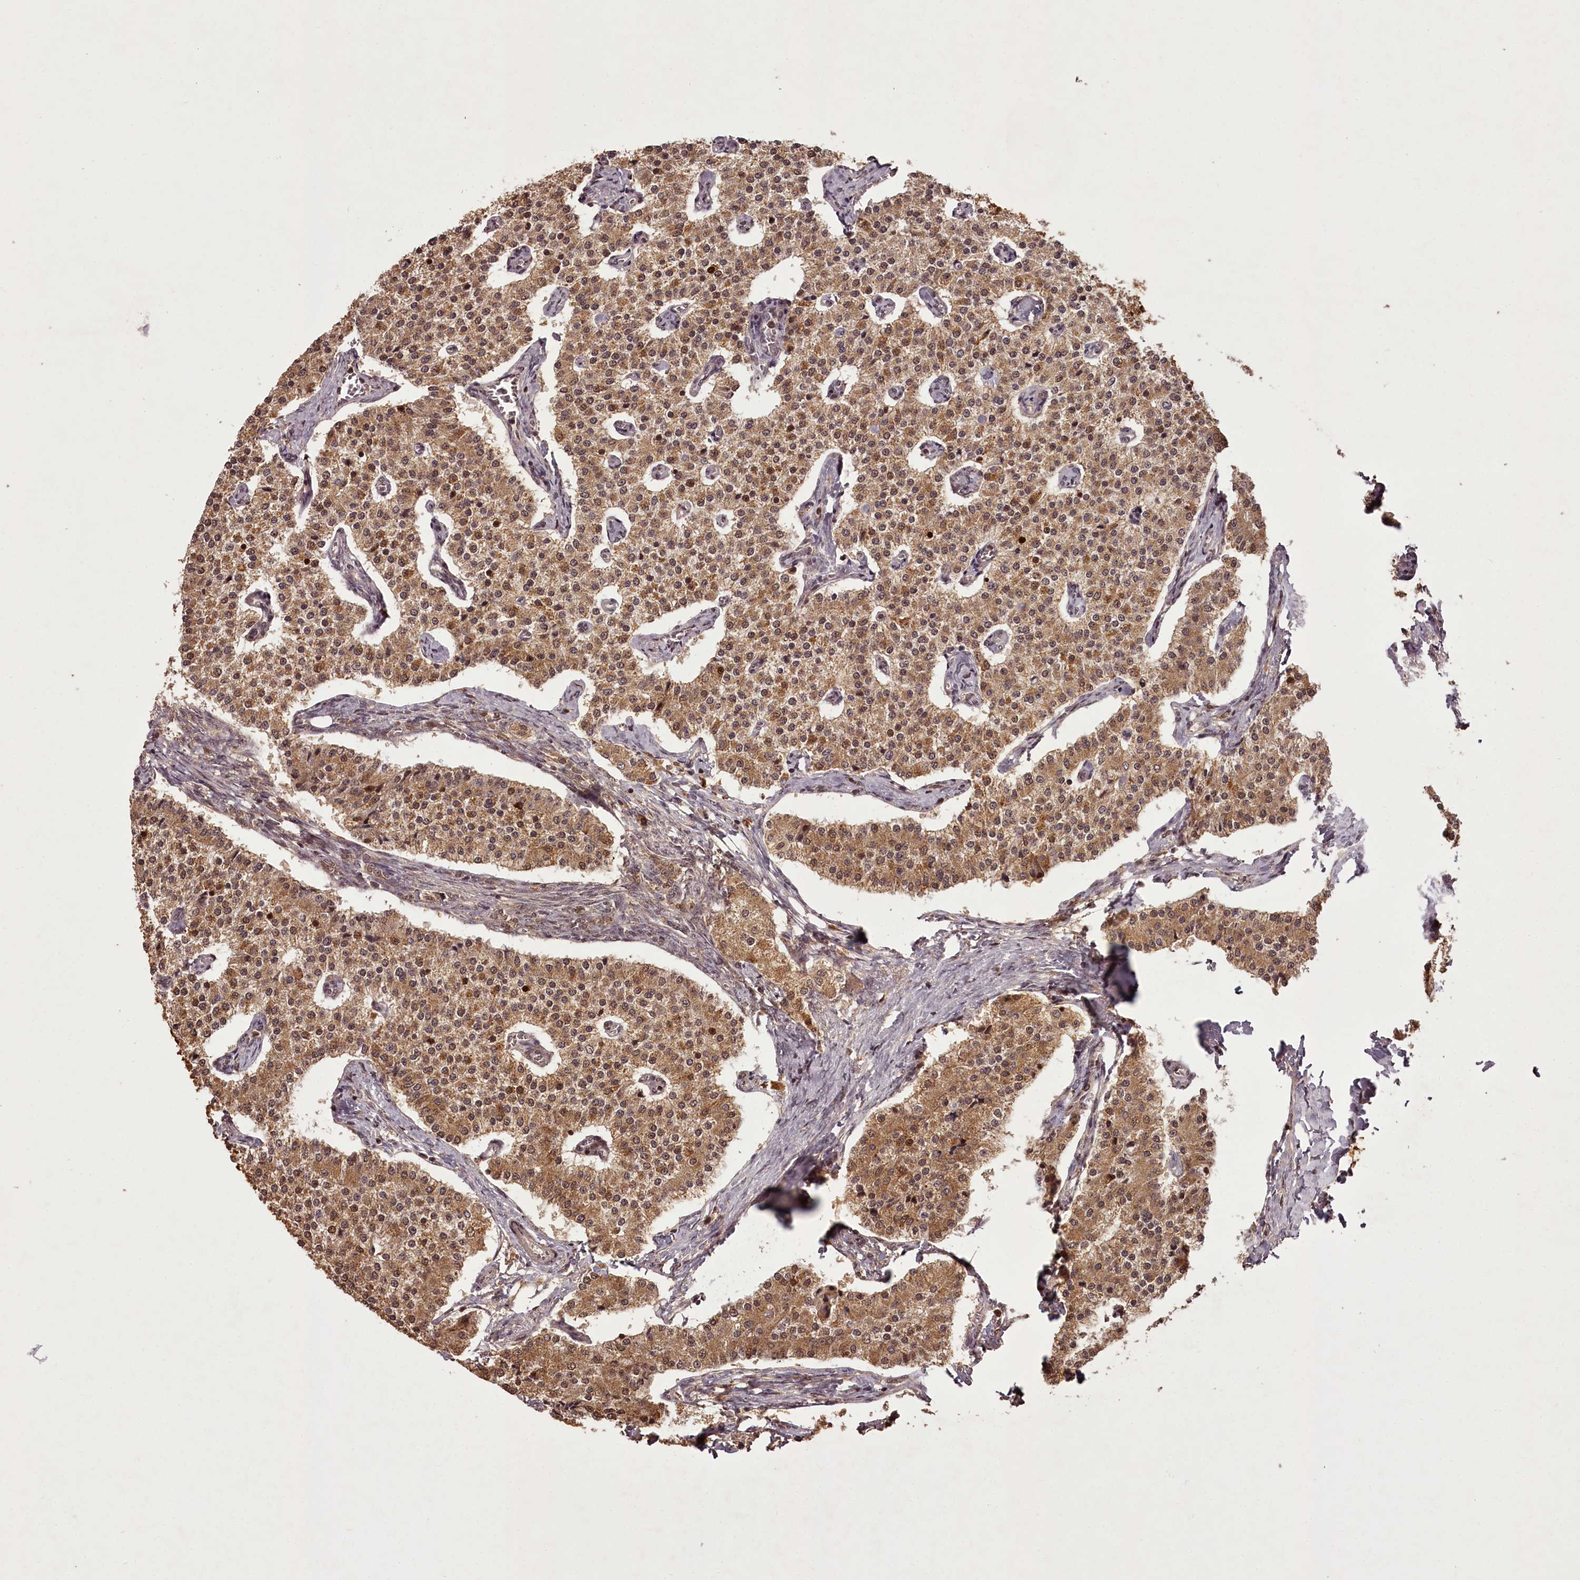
{"staining": {"intensity": "moderate", "quantity": ">75%", "location": "cytoplasmic/membranous,nuclear"}, "tissue": "carcinoid", "cell_type": "Tumor cells", "image_type": "cancer", "snomed": [{"axis": "morphology", "description": "Carcinoid, malignant, NOS"}, {"axis": "topography", "description": "Colon"}], "caption": "Immunohistochemistry (IHC) of human malignant carcinoid displays medium levels of moderate cytoplasmic/membranous and nuclear expression in approximately >75% of tumor cells.", "gene": "NPRL2", "patient": {"sex": "female", "age": 52}}